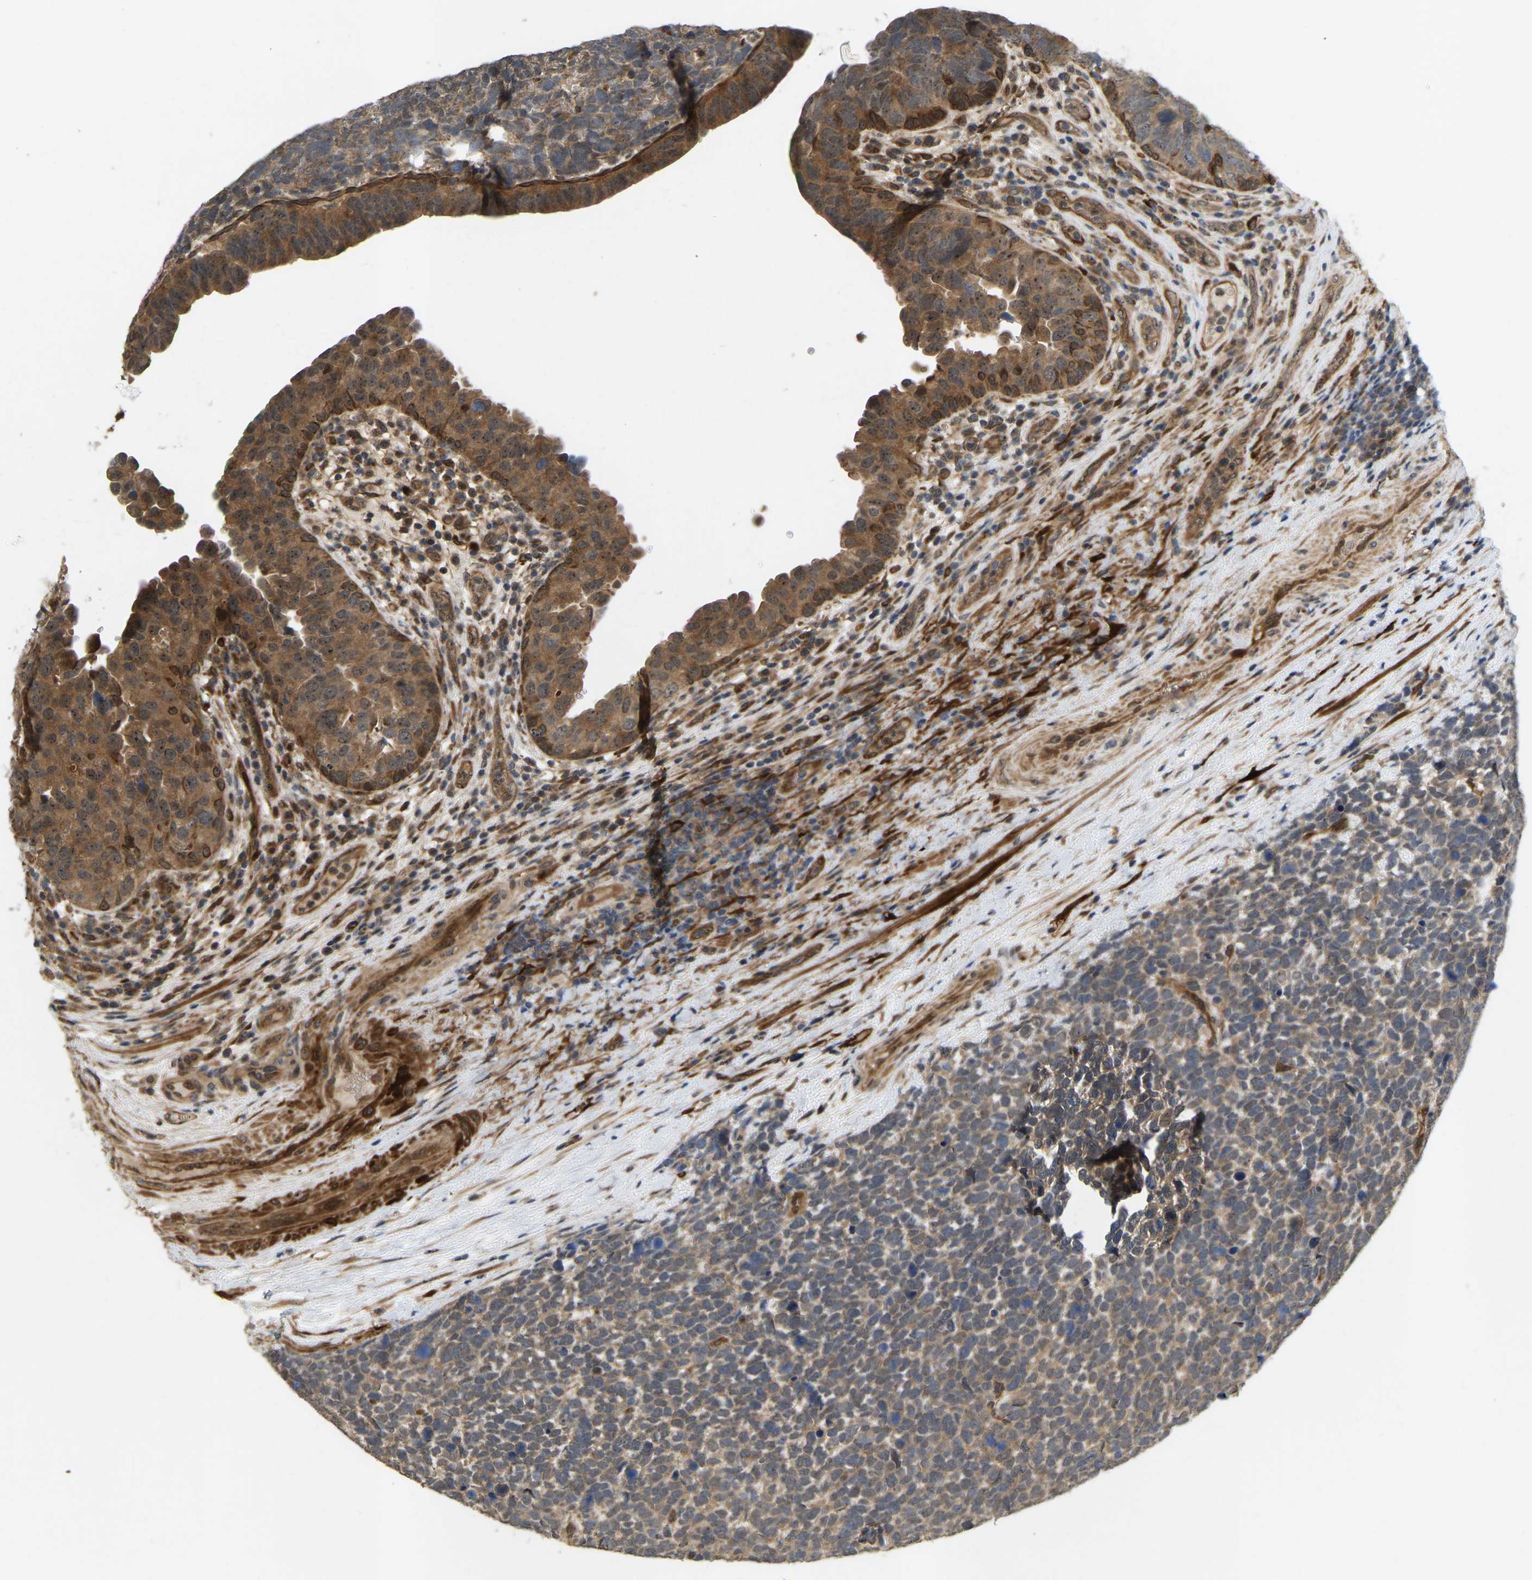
{"staining": {"intensity": "moderate", "quantity": ">75%", "location": "cytoplasmic/membranous,nuclear"}, "tissue": "urothelial cancer", "cell_type": "Tumor cells", "image_type": "cancer", "snomed": [{"axis": "morphology", "description": "Urothelial carcinoma, High grade"}, {"axis": "topography", "description": "Urinary bladder"}], "caption": "High-grade urothelial carcinoma was stained to show a protein in brown. There is medium levels of moderate cytoplasmic/membranous and nuclear expression in approximately >75% of tumor cells.", "gene": "LIMK2", "patient": {"sex": "female", "age": 82}}